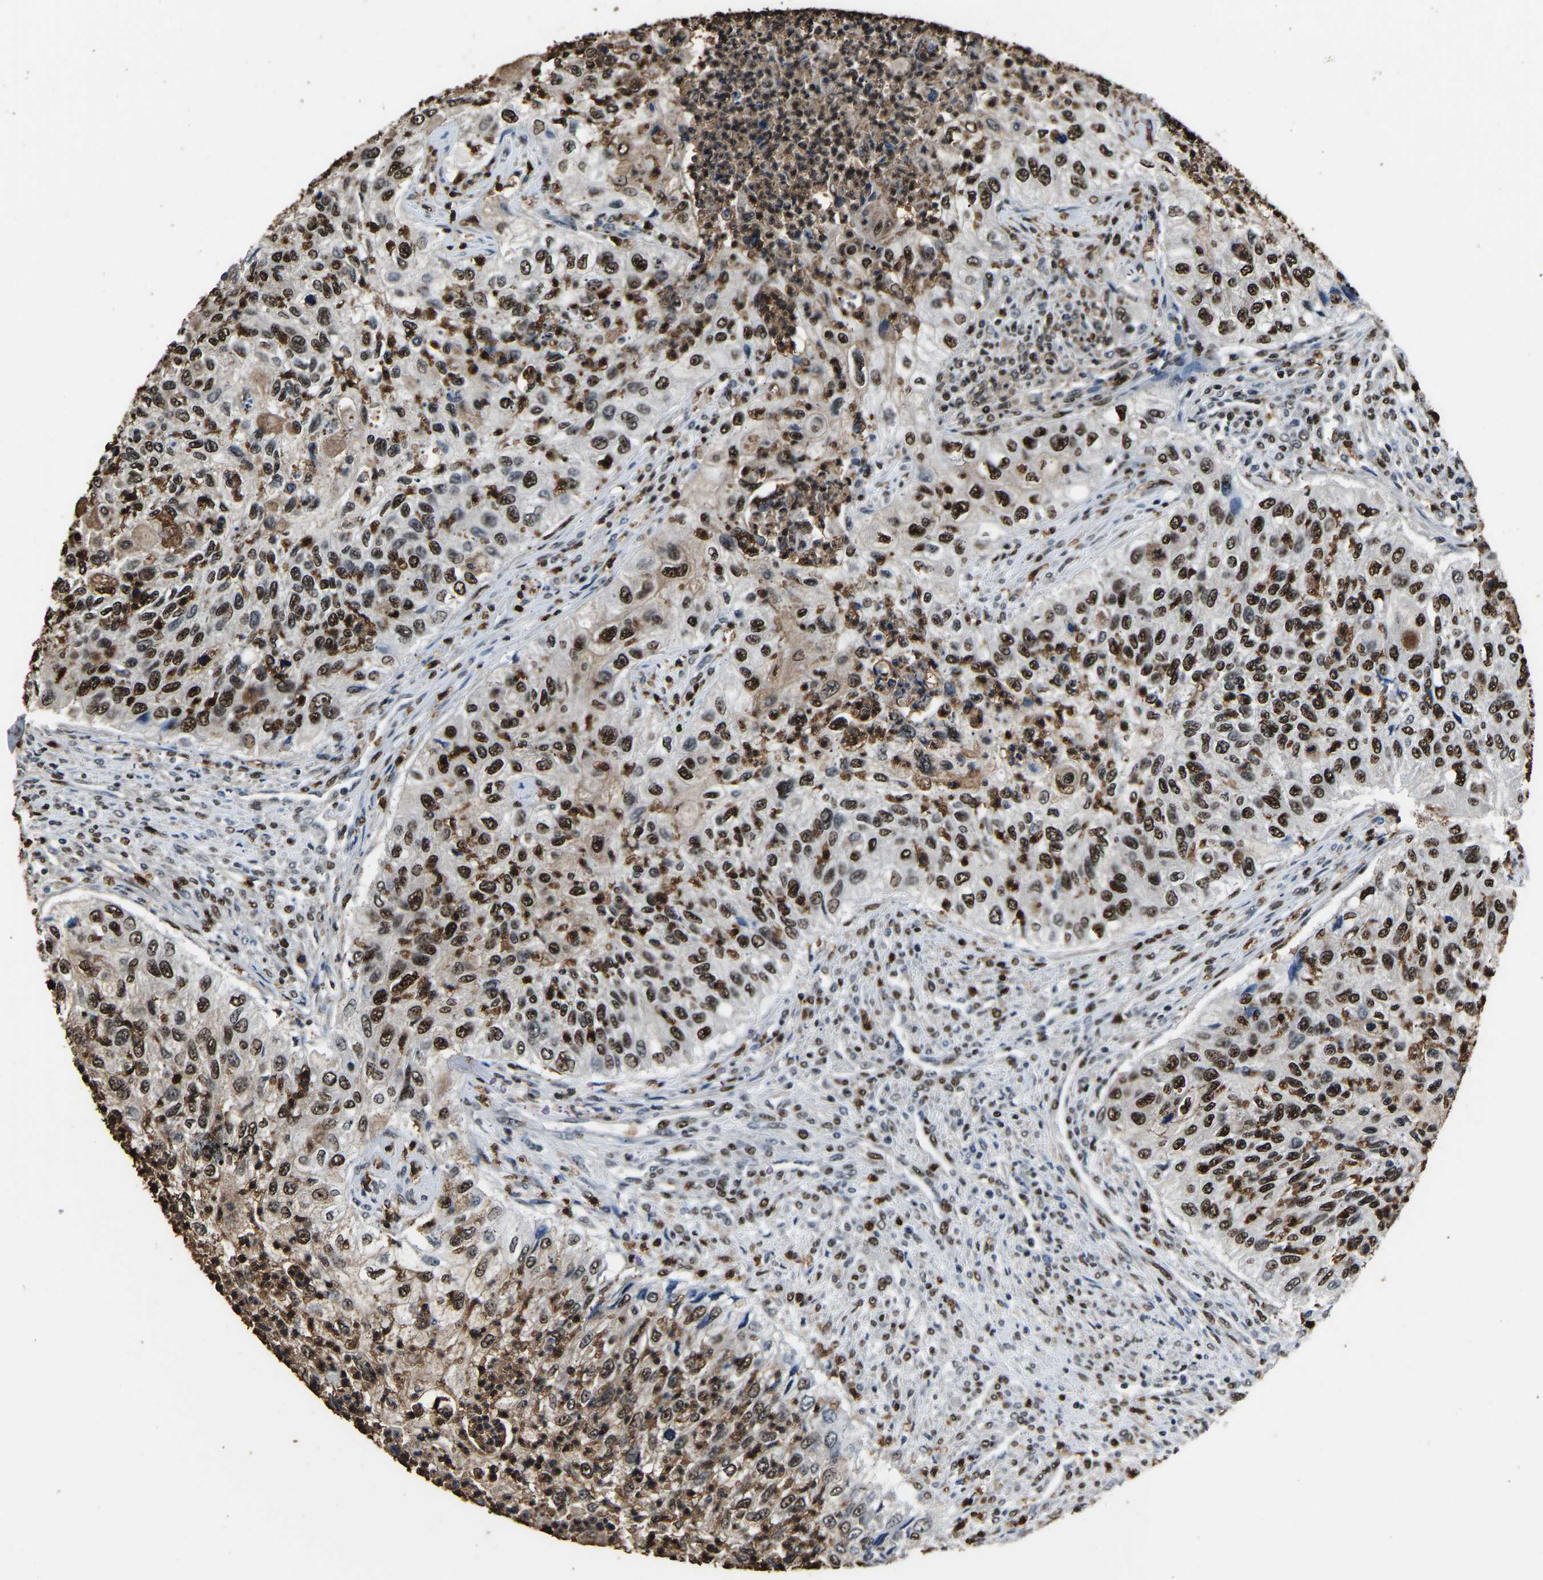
{"staining": {"intensity": "moderate", "quantity": ">75%", "location": "nuclear"}, "tissue": "urothelial cancer", "cell_type": "Tumor cells", "image_type": "cancer", "snomed": [{"axis": "morphology", "description": "Urothelial carcinoma, High grade"}, {"axis": "topography", "description": "Urinary bladder"}], "caption": "This image exhibits IHC staining of human high-grade urothelial carcinoma, with medium moderate nuclear staining in approximately >75% of tumor cells.", "gene": "SAFB", "patient": {"sex": "female", "age": 60}}